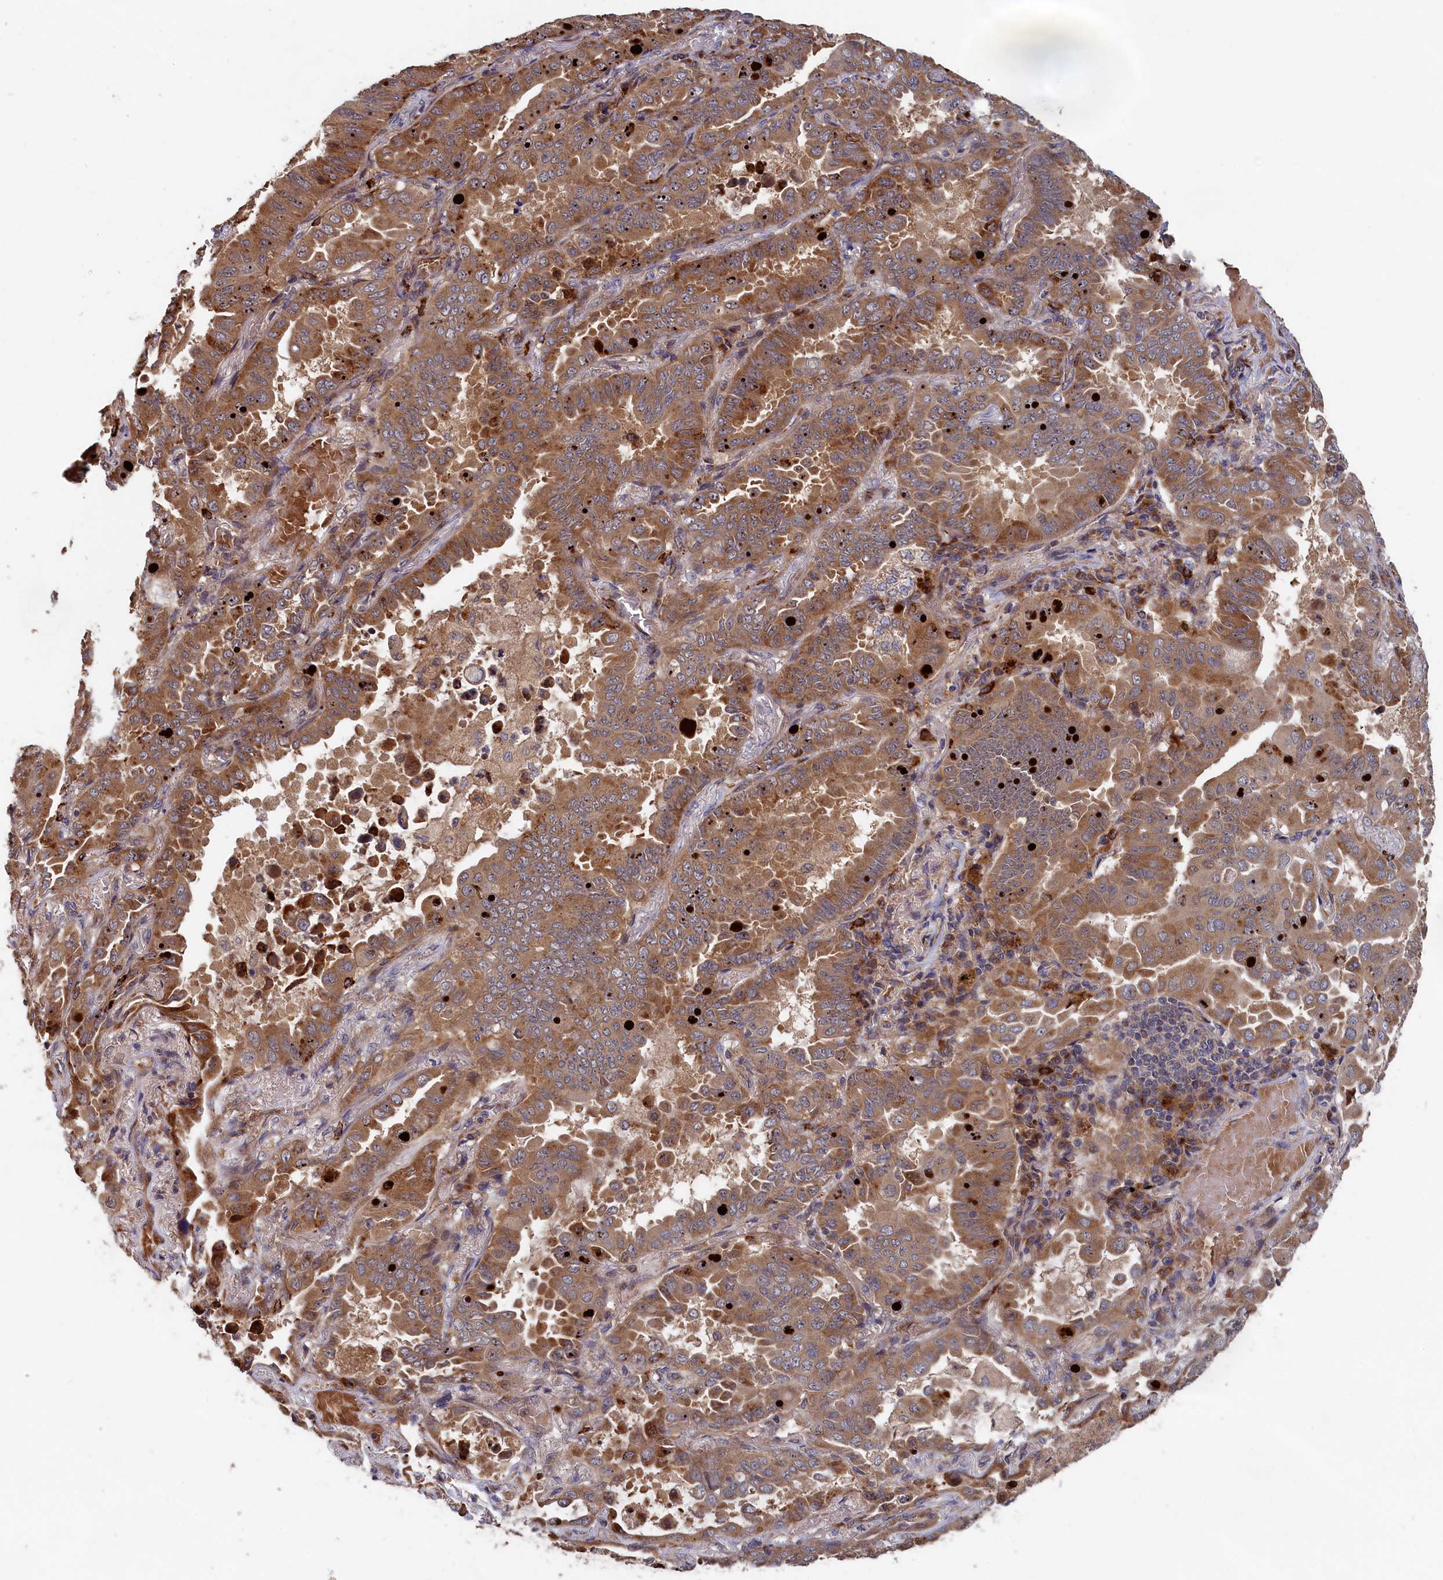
{"staining": {"intensity": "moderate", "quantity": ">75%", "location": "cytoplasmic/membranous"}, "tissue": "lung cancer", "cell_type": "Tumor cells", "image_type": "cancer", "snomed": [{"axis": "morphology", "description": "Adenocarcinoma, NOS"}, {"axis": "topography", "description": "Lung"}], "caption": "An image of lung cancer (adenocarcinoma) stained for a protein reveals moderate cytoplasmic/membranous brown staining in tumor cells.", "gene": "TRAPPC2L", "patient": {"sex": "male", "age": 64}}